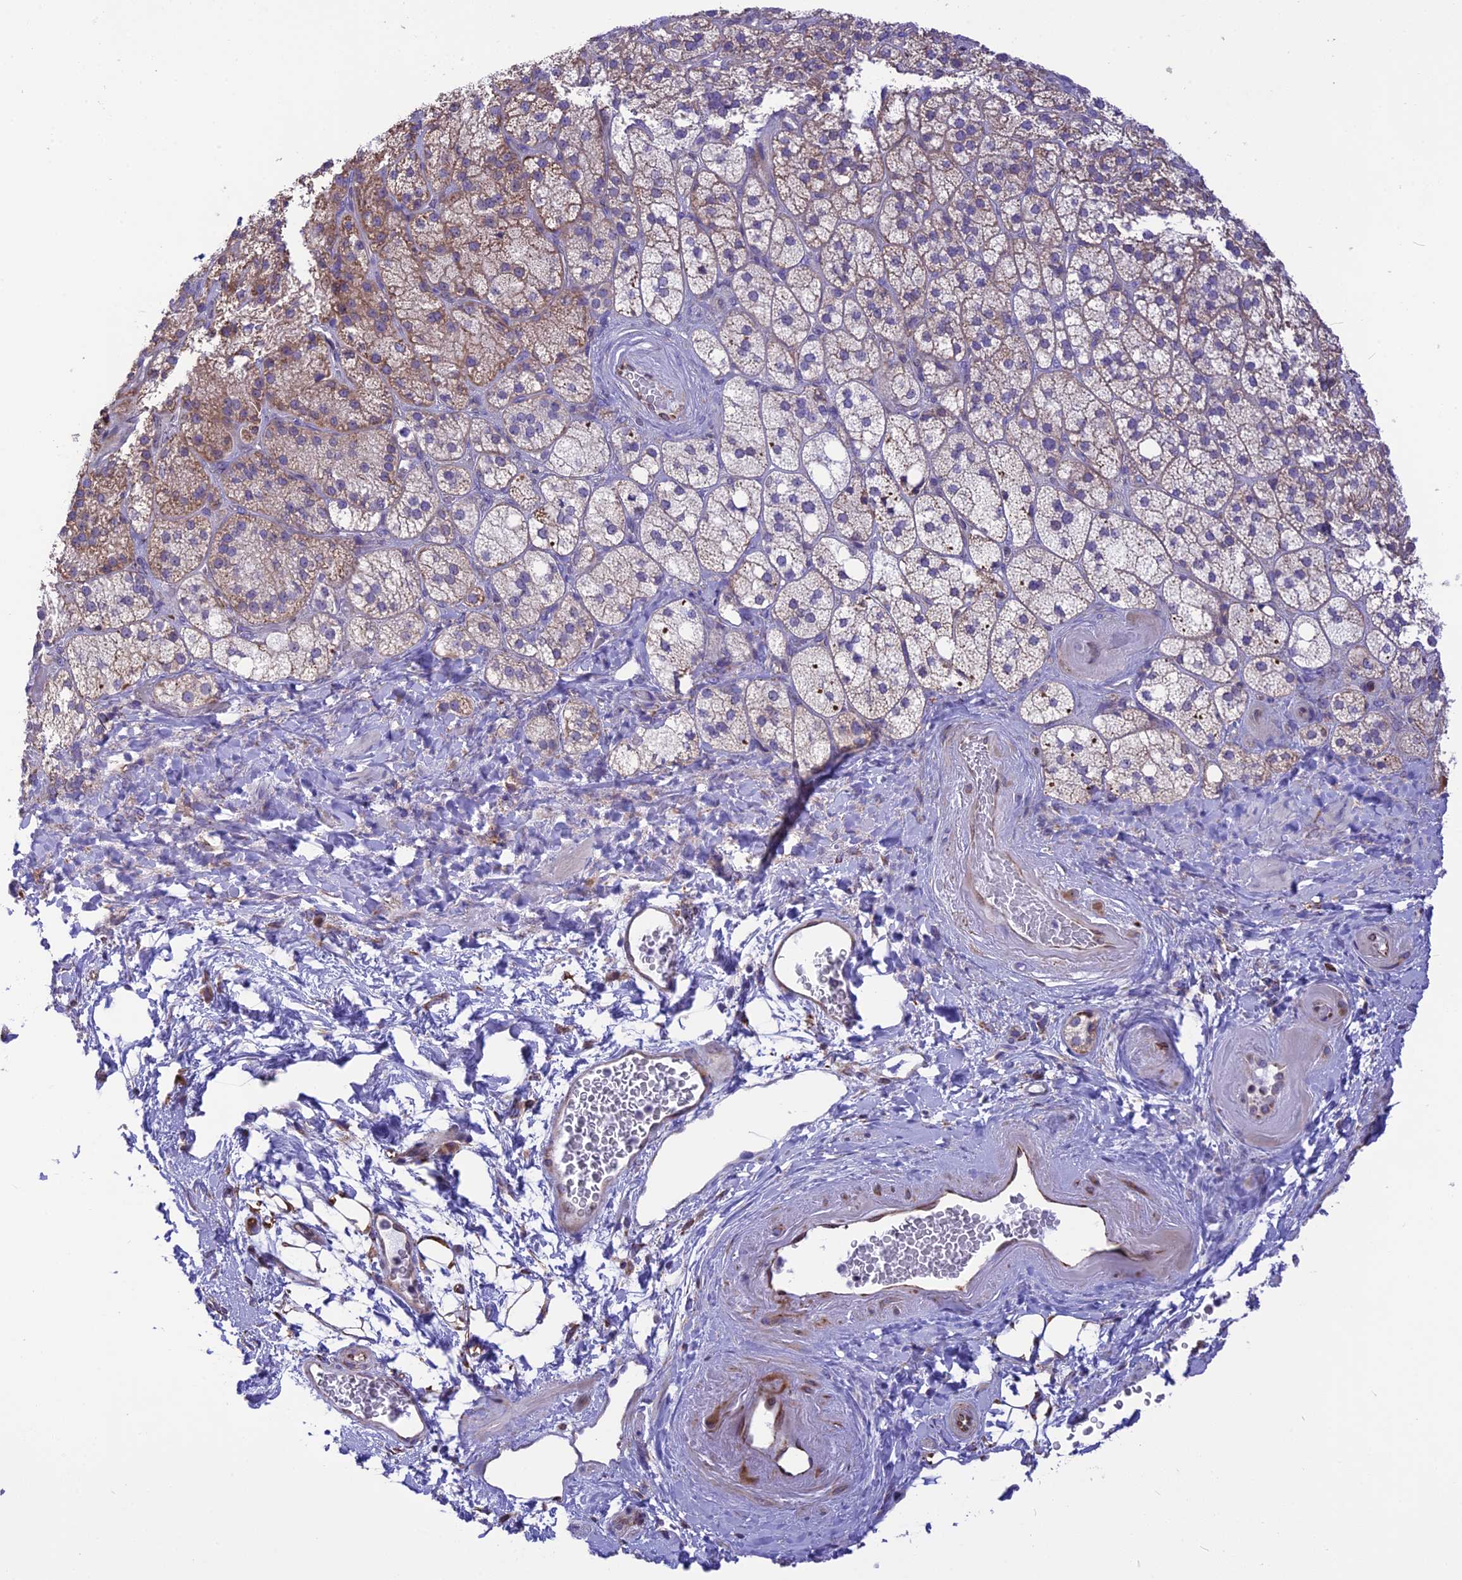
{"staining": {"intensity": "weak", "quantity": "25%-75%", "location": "cytoplasmic/membranous"}, "tissue": "adrenal gland", "cell_type": "Glandular cells", "image_type": "normal", "snomed": [{"axis": "morphology", "description": "Normal tissue, NOS"}, {"axis": "topography", "description": "Adrenal gland"}], "caption": "Brown immunohistochemical staining in unremarkable adrenal gland displays weak cytoplasmic/membranous expression in about 25%-75% of glandular cells. (IHC, brightfield microscopy, high magnification).", "gene": "DOC2B", "patient": {"sex": "male", "age": 61}}